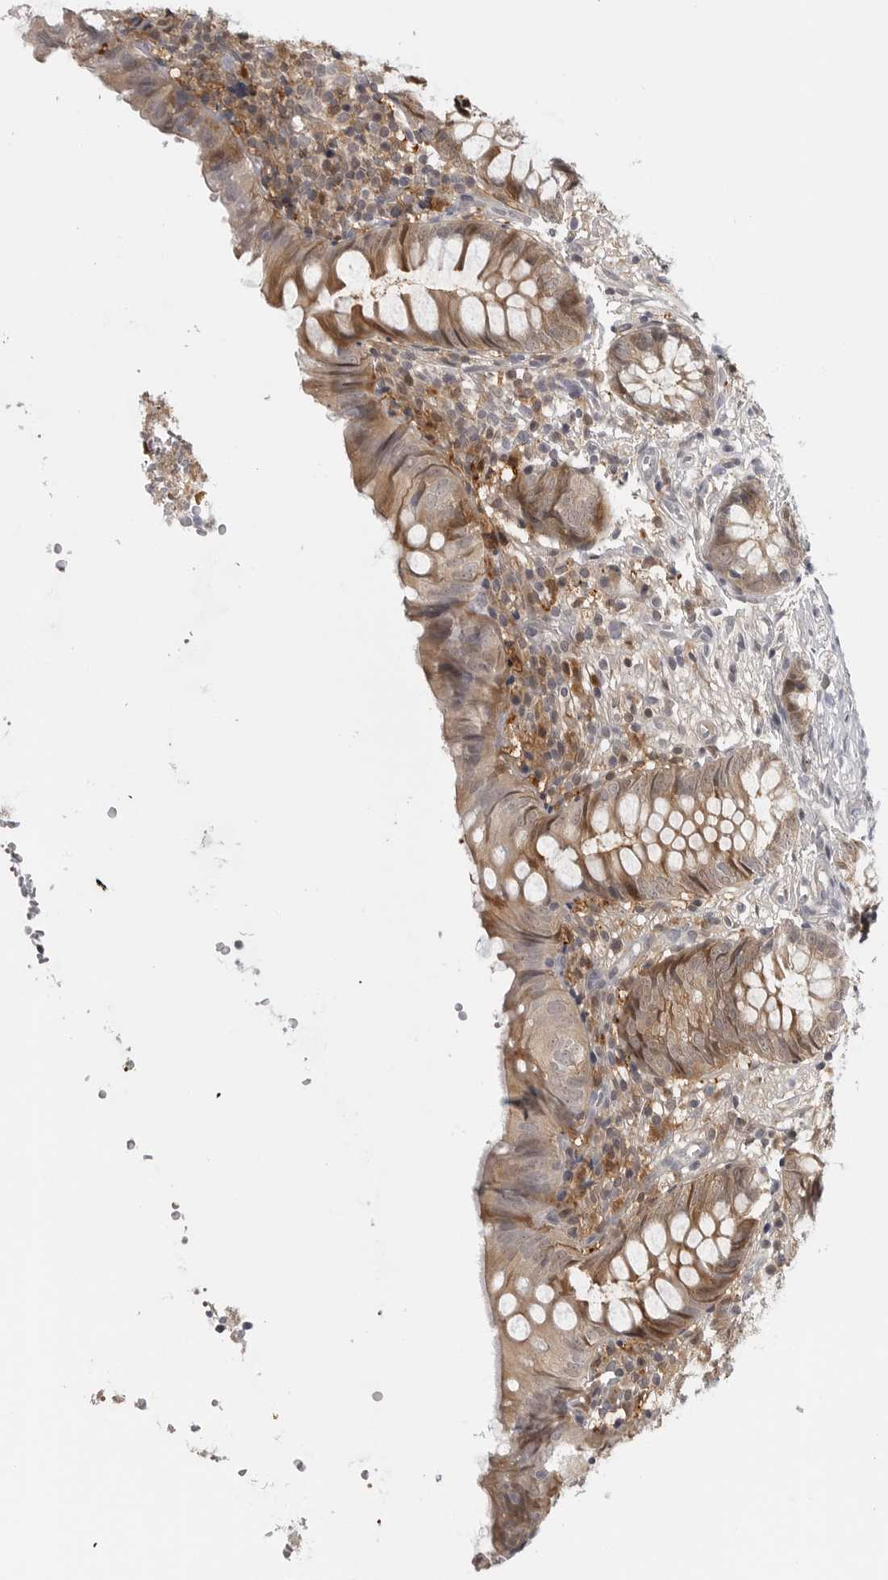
{"staining": {"intensity": "moderate", "quantity": ">75%", "location": "cytoplasmic/membranous"}, "tissue": "appendix", "cell_type": "Glandular cells", "image_type": "normal", "snomed": [{"axis": "morphology", "description": "Normal tissue, NOS"}, {"axis": "topography", "description": "Appendix"}], "caption": "Immunohistochemistry histopathology image of benign appendix: human appendix stained using IHC displays medium levels of moderate protein expression localized specifically in the cytoplasmic/membranous of glandular cells, appearing as a cytoplasmic/membranous brown color.", "gene": "CTIF", "patient": {"sex": "male", "age": 8}}